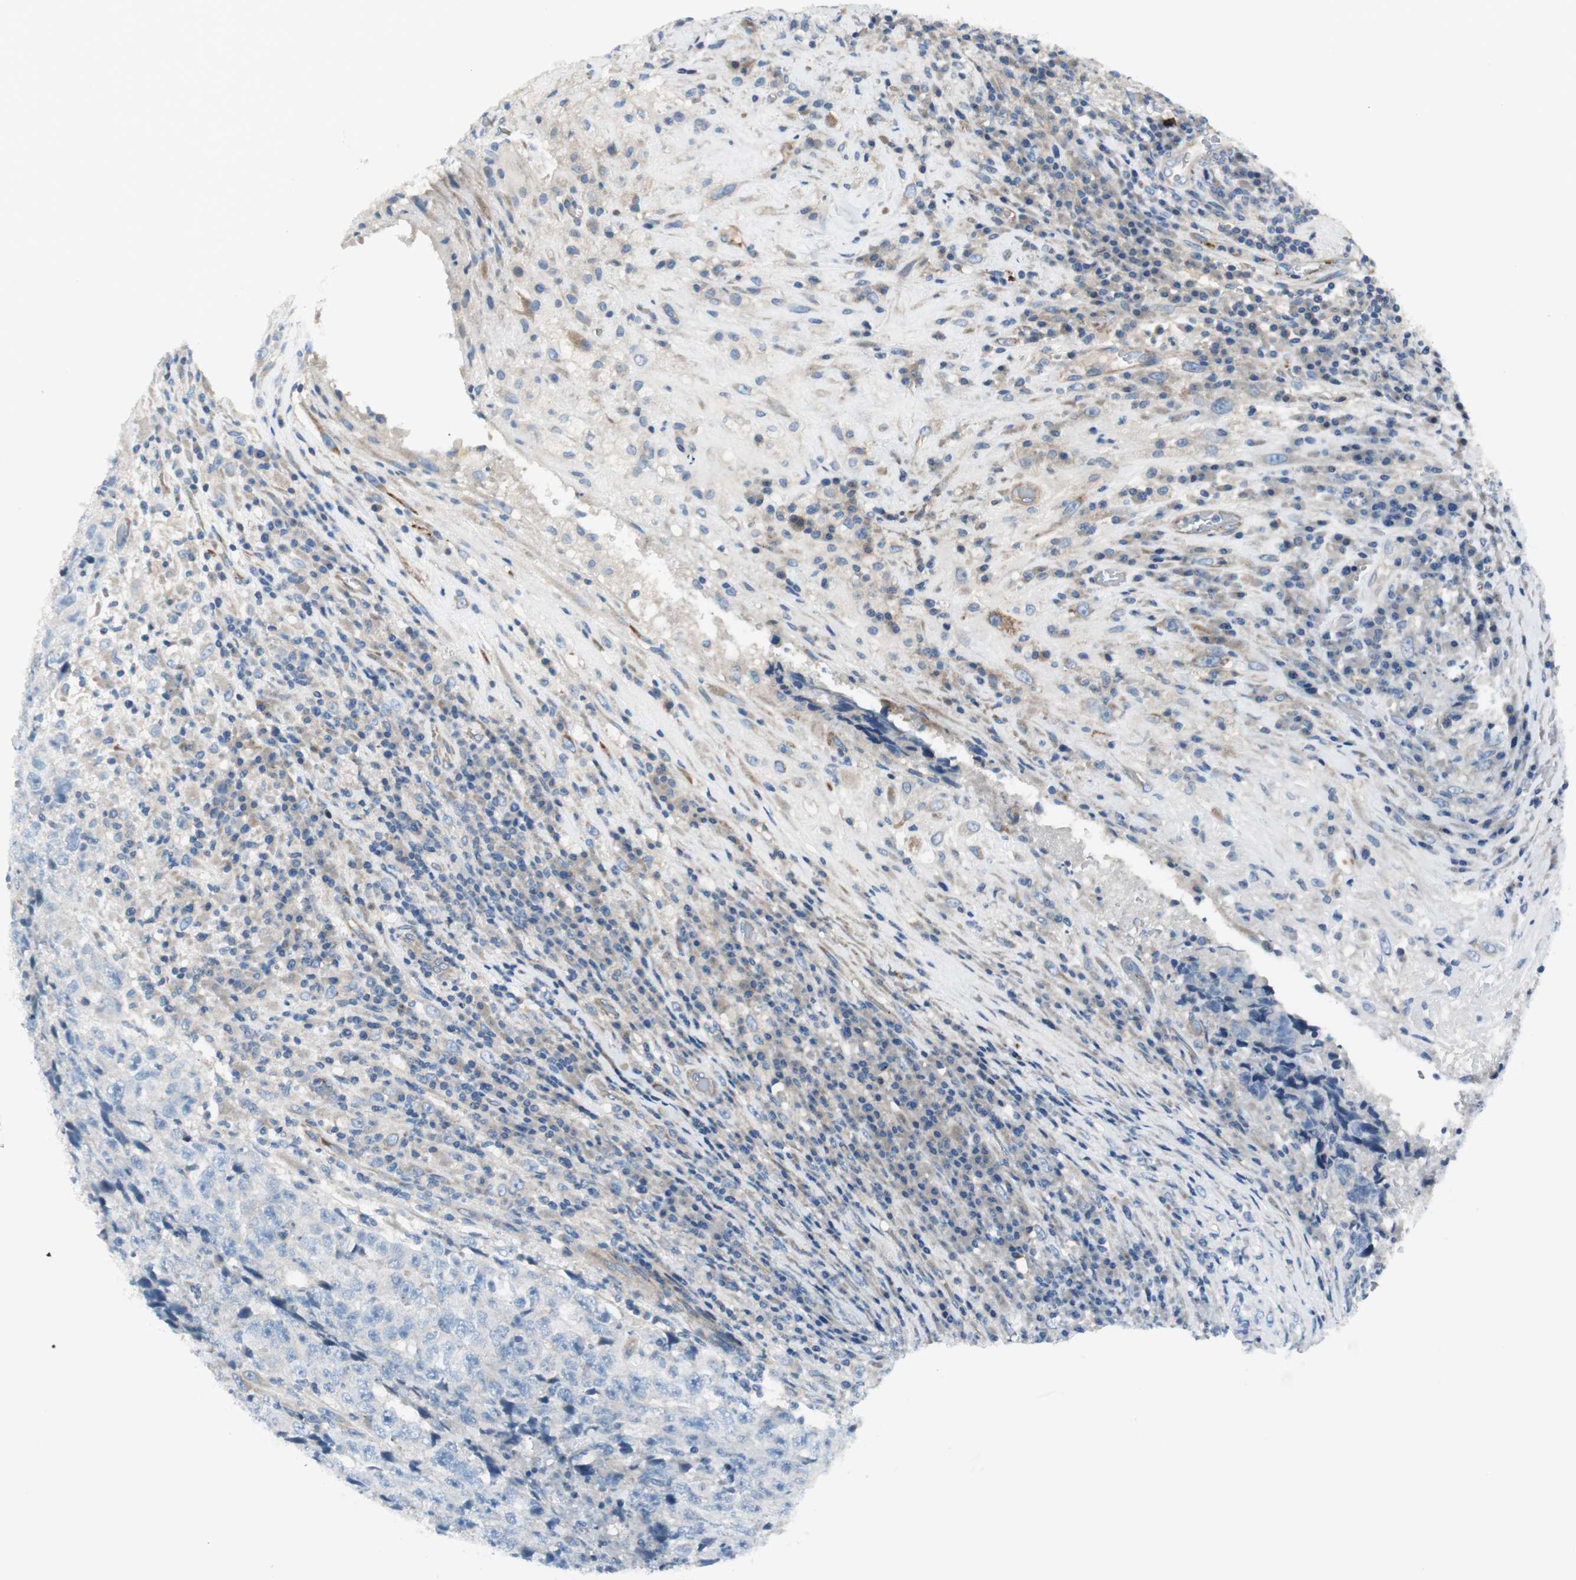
{"staining": {"intensity": "negative", "quantity": "none", "location": "none"}, "tissue": "testis cancer", "cell_type": "Tumor cells", "image_type": "cancer", "snomed": [{"axis": "morphology", "description": "Necrosis, NOS"}, {"axis": "morphology", "description": "Carcinoma, Embryonal, NOS"}, {"axis": "topography", "description": "Testis"}], "caption": "Human testis embryonal carcinoma stained for a protein using immunohistochemistry (IHC) demonstrates no staining in tumor cells.", "gene": "PRKG1", "patient": {"sex": "male", "age": 19}}